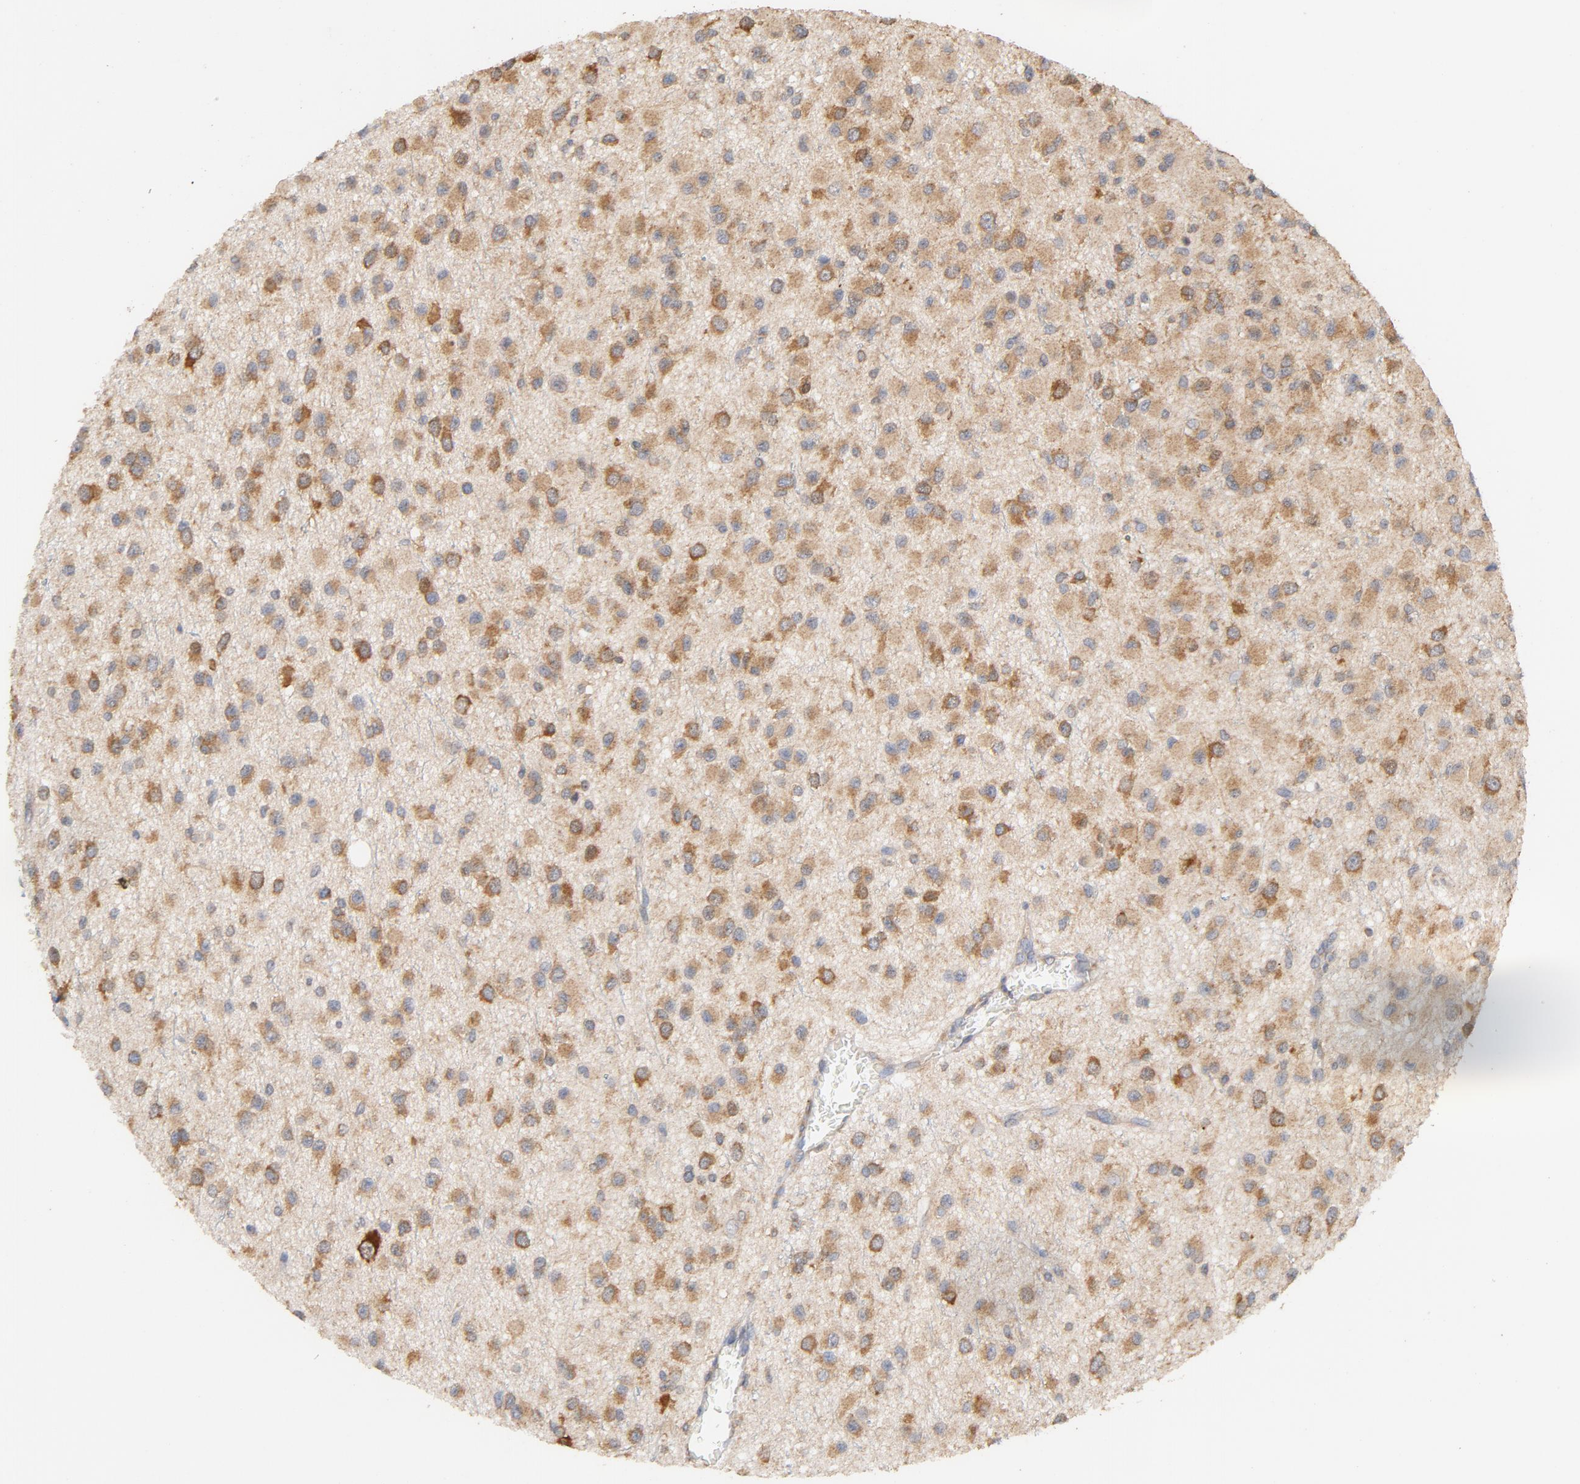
{"staining": {"intensity": "moderate", "quantity": ">75%", "location": "cytoplasmic/membranous"}, "tissue": "glioma", "cell_type": "Tumor cells", "image_type": "cancer", "snomed": [{"axis": "morphology", "description": "Glioma, malignant, Low grade"}, {"axis": "topography", "description": "Brain"}], "caption": "Human malignant glioma (low-grade) stained with a brown dye displays moderate cytoplasmic/membranous positive expression in about >75% of tumor cells.", "gene": "DDX6", "patient": {"sex": "male", "age": 42}}